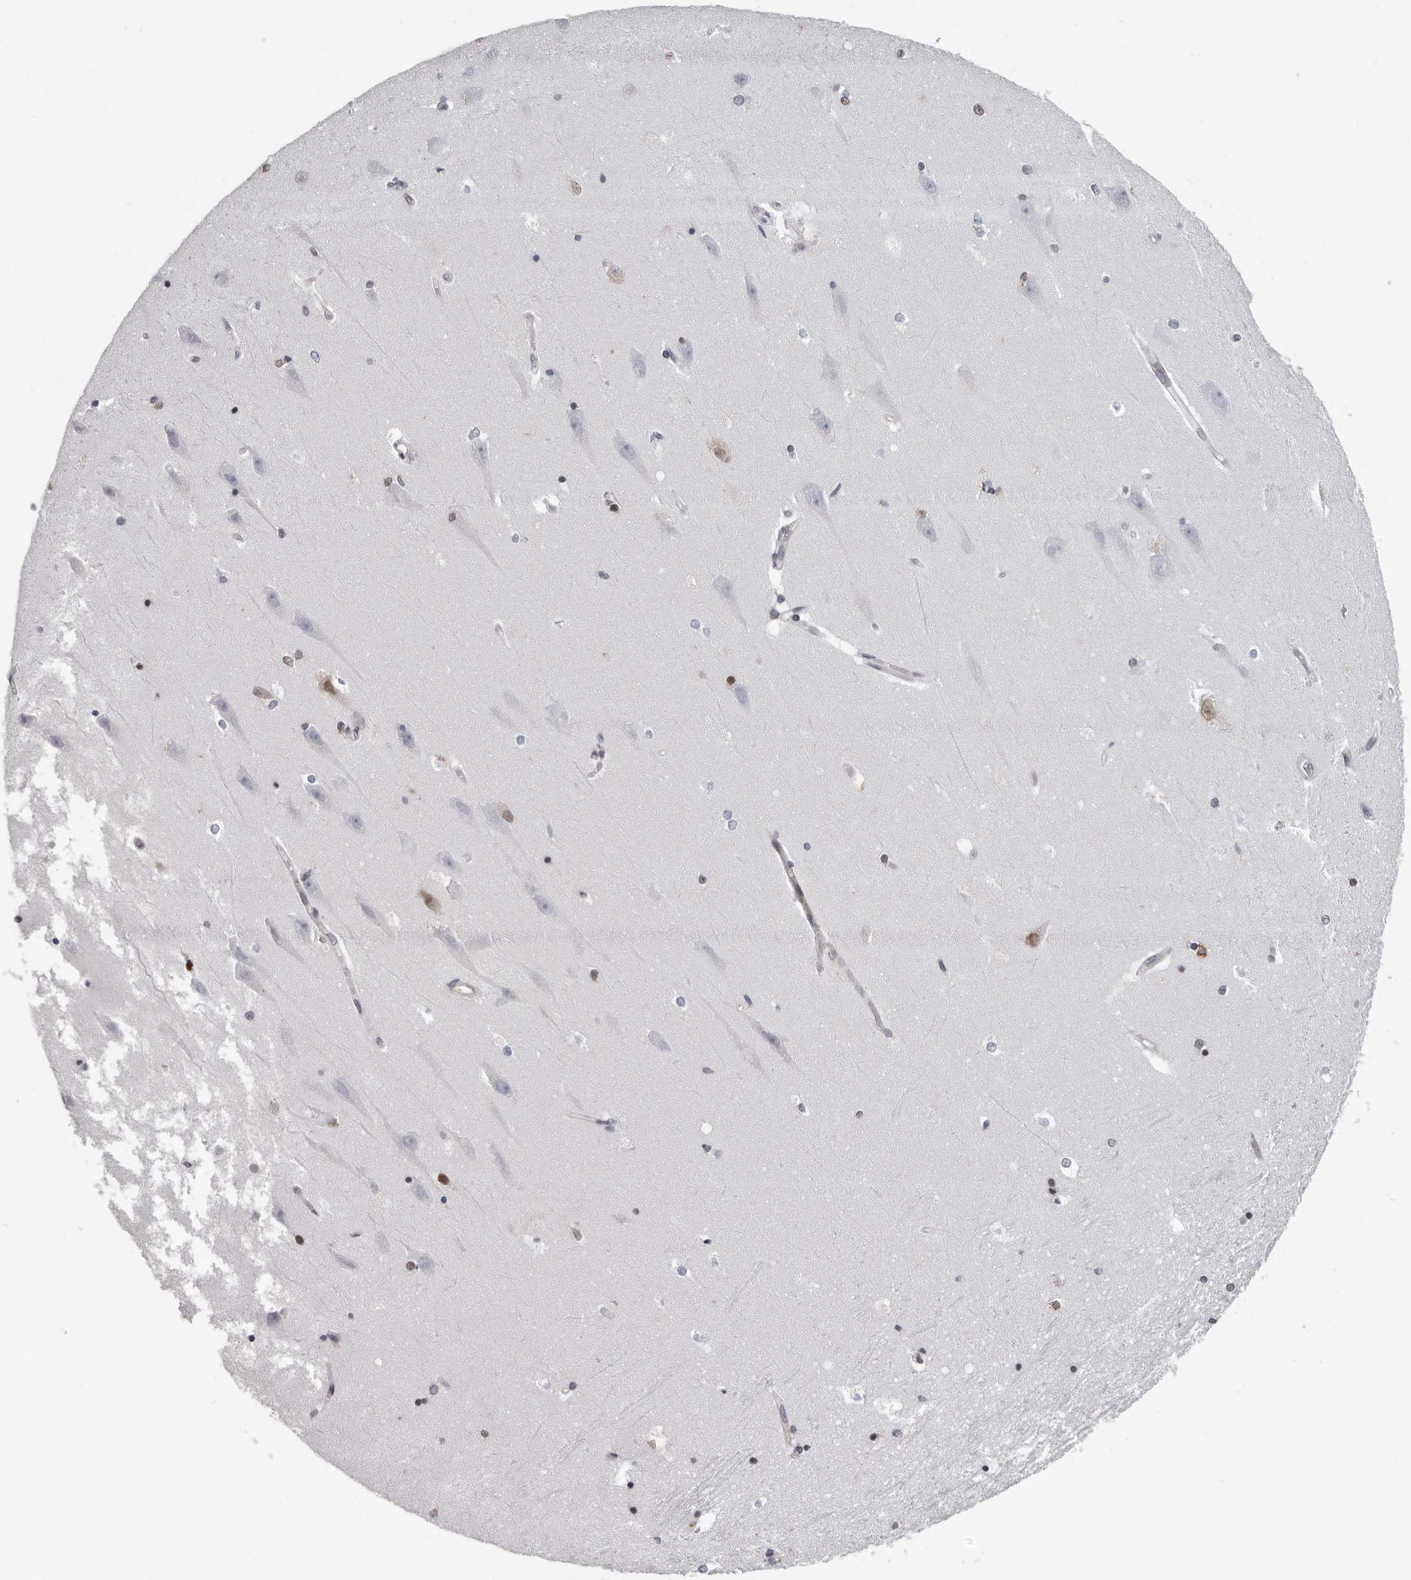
{"staining": {"intensity": "negative", "quantity": "none", "location": "none"}, "tissue": "hippocampus", "cell_type": "Glial cells", "image_type": "normal", "snomed": [{"axis": "morphology", "description": "Normal tissue, NOS"}, {"axis": "topography", "description": "Hippocampus"}], "caption": "Micrograph shows no significant protein expression in glial cells of benign hippocampus.", "gene": "RALGPS2", "patient": {"sex": "male", "age": 45}}